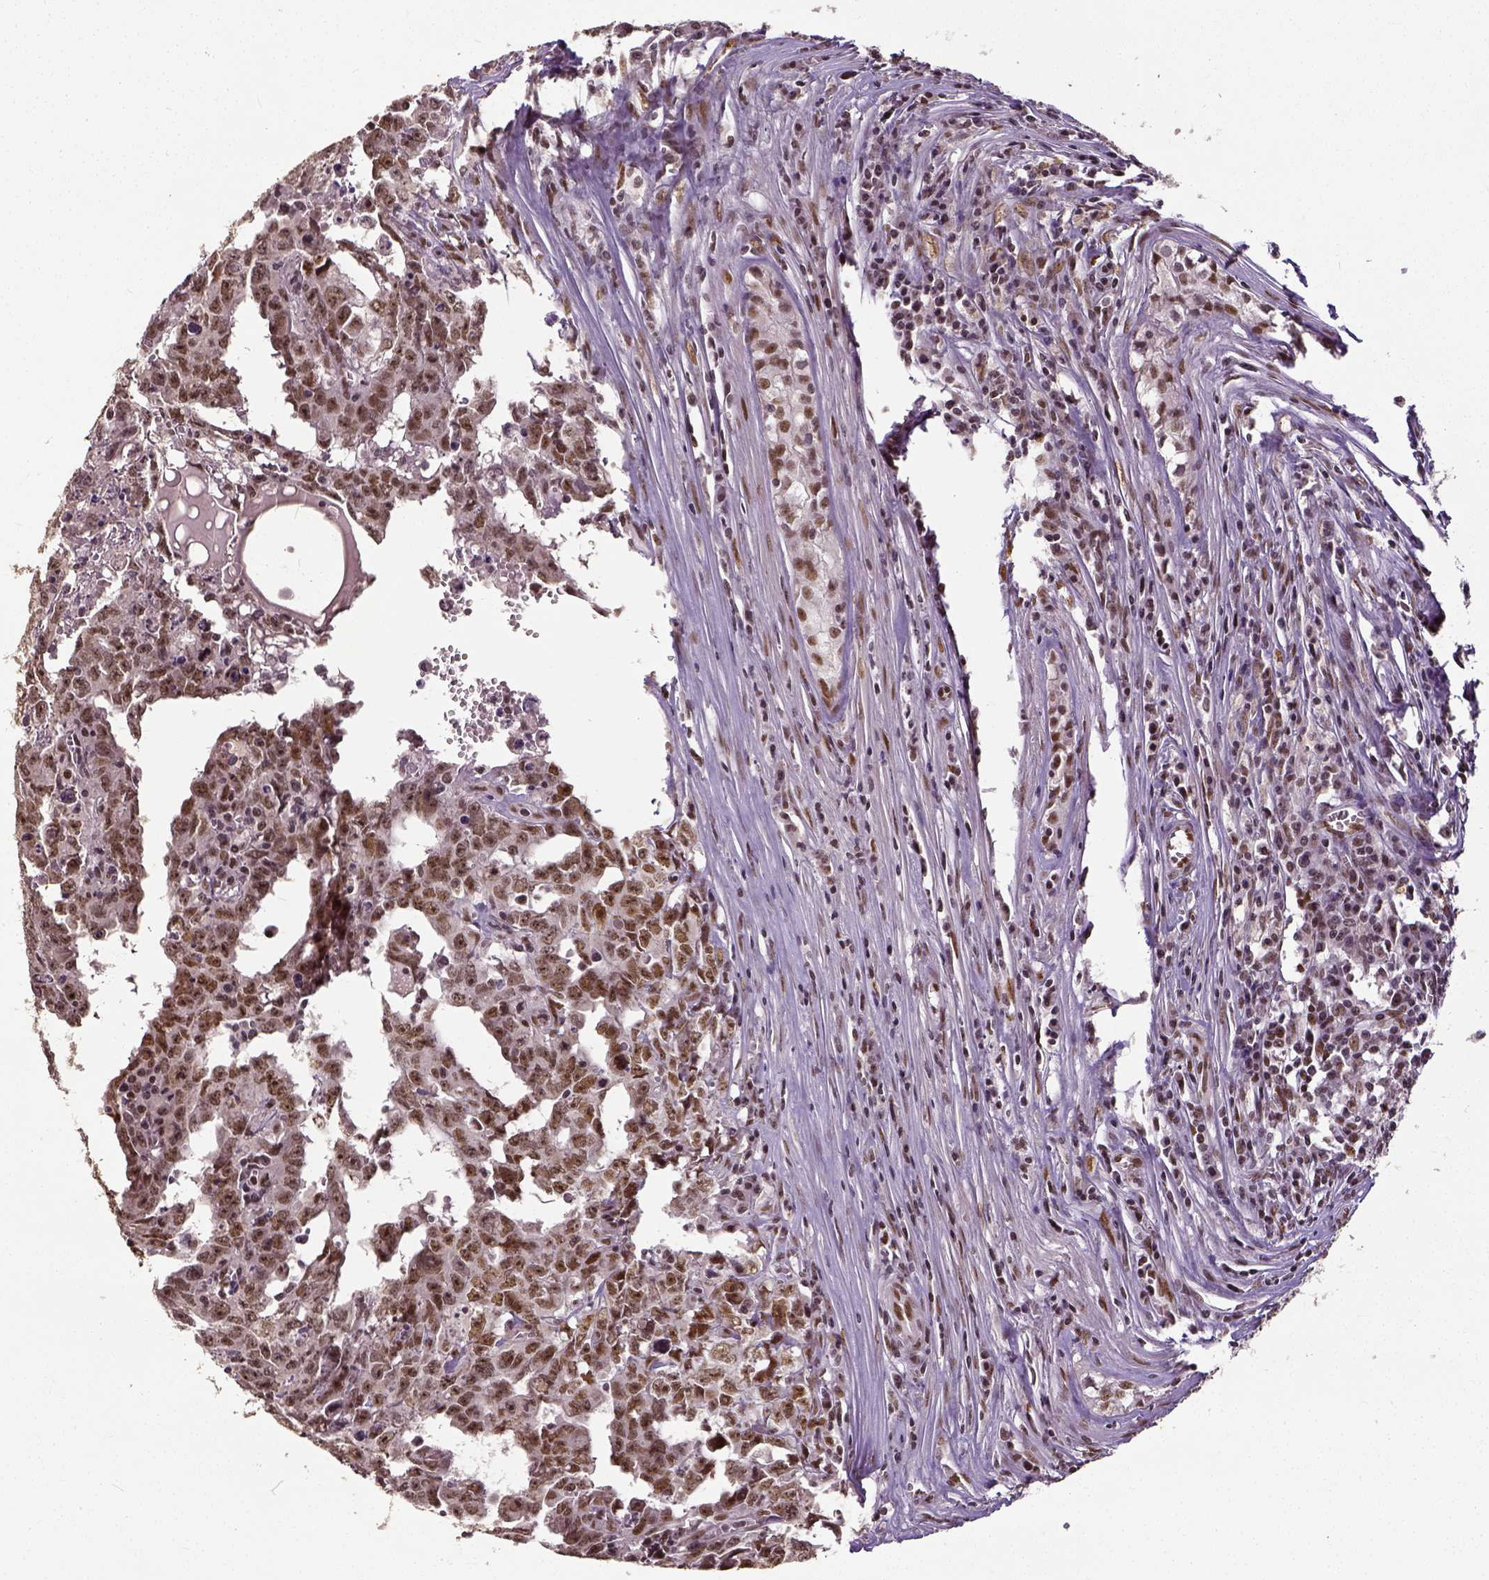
{"staining": {"intensity": "moderate", "quantity": ">75%", "location": "nuclear"}, "tissue": "testis cancer", "cell_type": "Tumor cells", "image_type": "cancer", "snomed": [{"axis": "morphology", "description": "Carcinoma, Embryonal, NOS"}, {"axis": "topography", "description": "Testis"}], "caption": "A photomicrograph of human testis cancer (embryonal carcinoma) stained for a protein exhibits moderate nuclear brown staining in tumor cells.", "gene": "ATRX", "patient": {"sex": "male", "age": 22}}